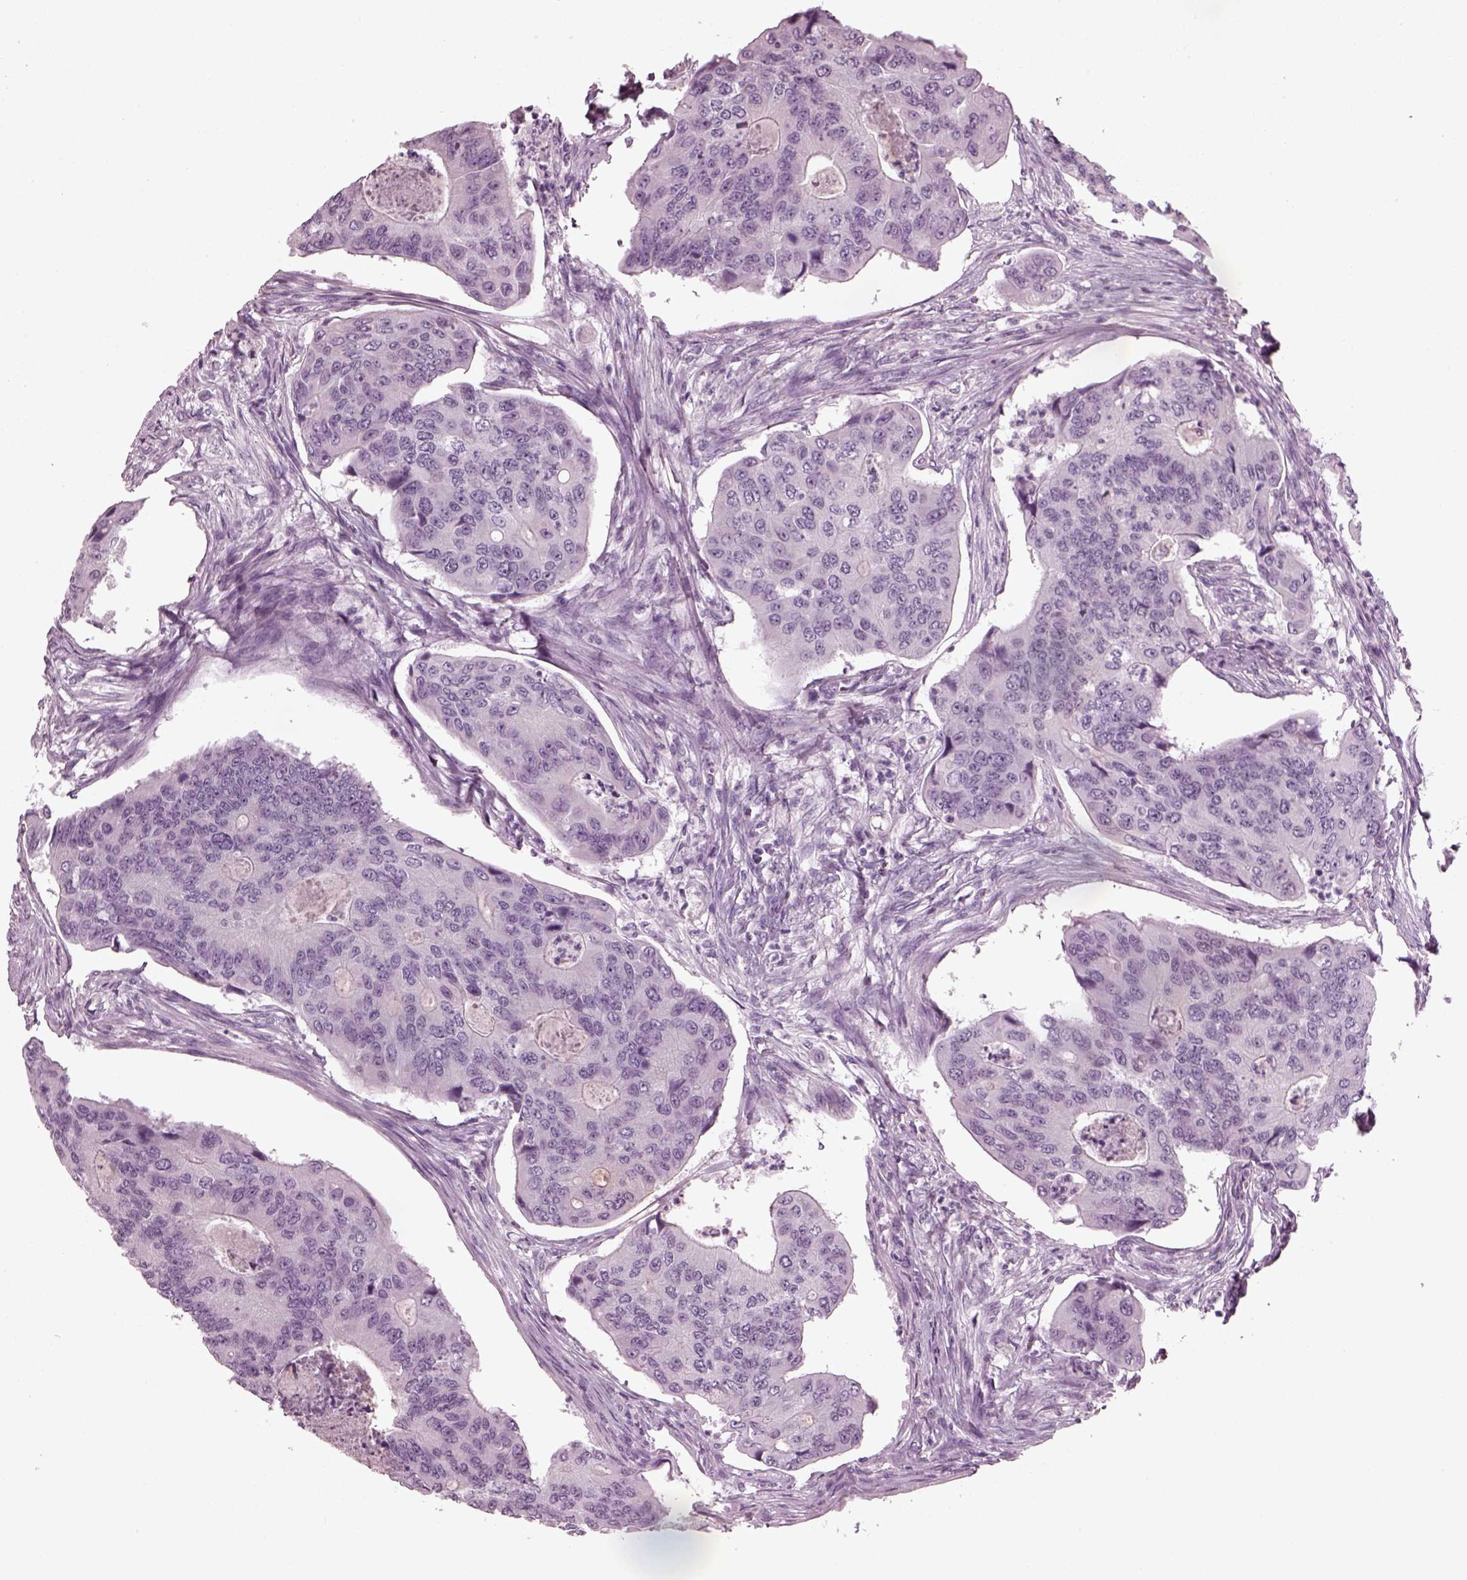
{"staining": {"intensity": "negative", "quantity": "none", "location": "none"}, "tissue": "colorectal cancer", "cell_type": "Tumor cells", "image_type": "cancer", "snomed": [{"axis": "morphology", "description": "Adenocarcinoma, NOS"}, {"axis": "topography", "description": "Colon"}], "caption": "Tumor cells show no significant positivity in adenocarcinoma (colorectal). The staining was performed using DAB to visualize the protein expression in brown, while the nuclei were stained in blue with hematoxylin (Magnification: 20x).", "gene": "SLC6A17", "patient": {"sex": "female", "age": 67}}